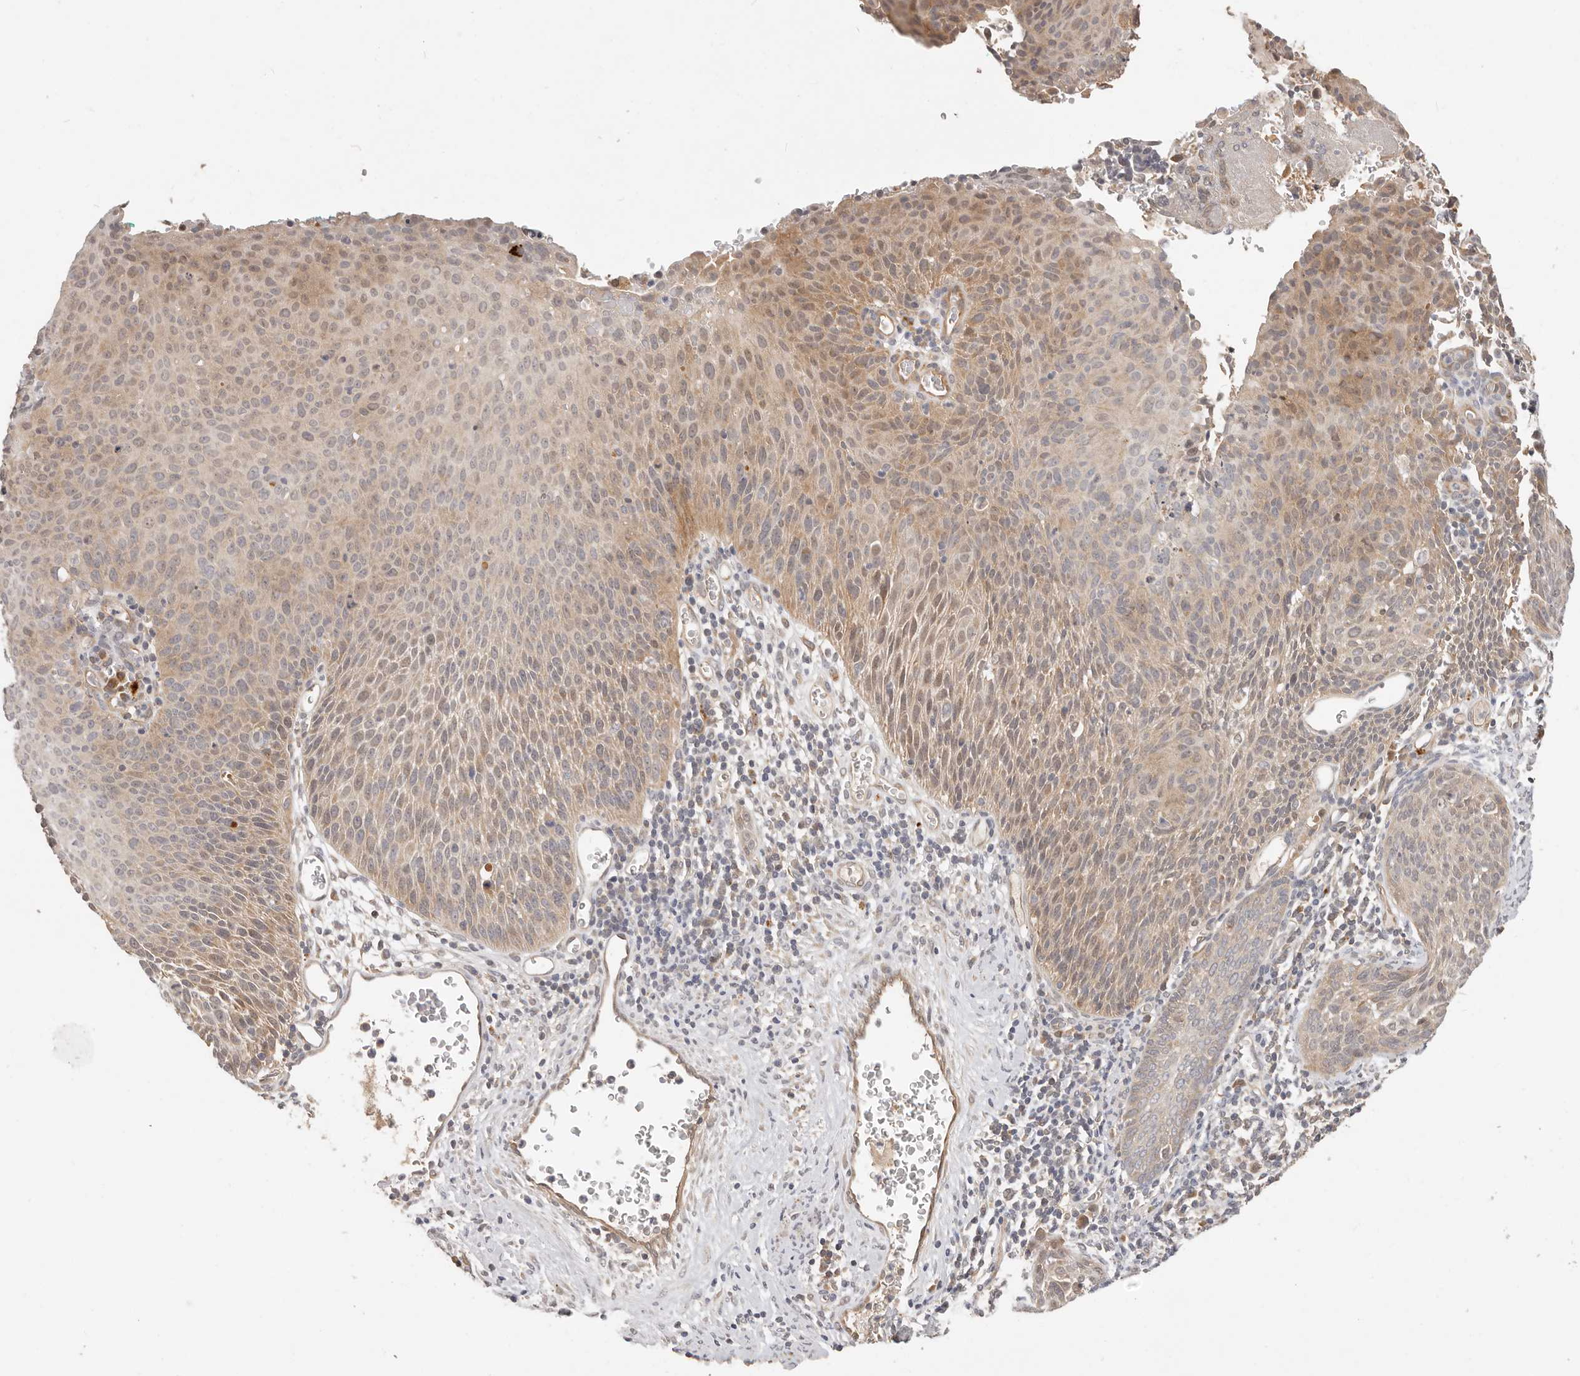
{"staining": {"intensity": "moderate", "quantity": "<25%", "location": "cytoplasmic/membranous"}, "tissue": "cervical cancer", "cell_type": "Tumor cells", "image_type": "cancer", "snomed": [{"axis": "morphology", "description": "Squamous cell carcinoma, NOS"}, {"axis": "topography", "description": "Cervix"}], "caption": "Cervical cancer (squamous cell carcinoma) was stained to show a protein in brown. There is low levels of moderate cytoplasmic/membranous positivity in about <25% of tumor cells. The staining is performed using DAB brown chromogen to label protein expression. The nuclei are counter-stained blue using hematoxylin.", "gene": "MTFR2", "patient": {"sex": "female", "age": 55}}